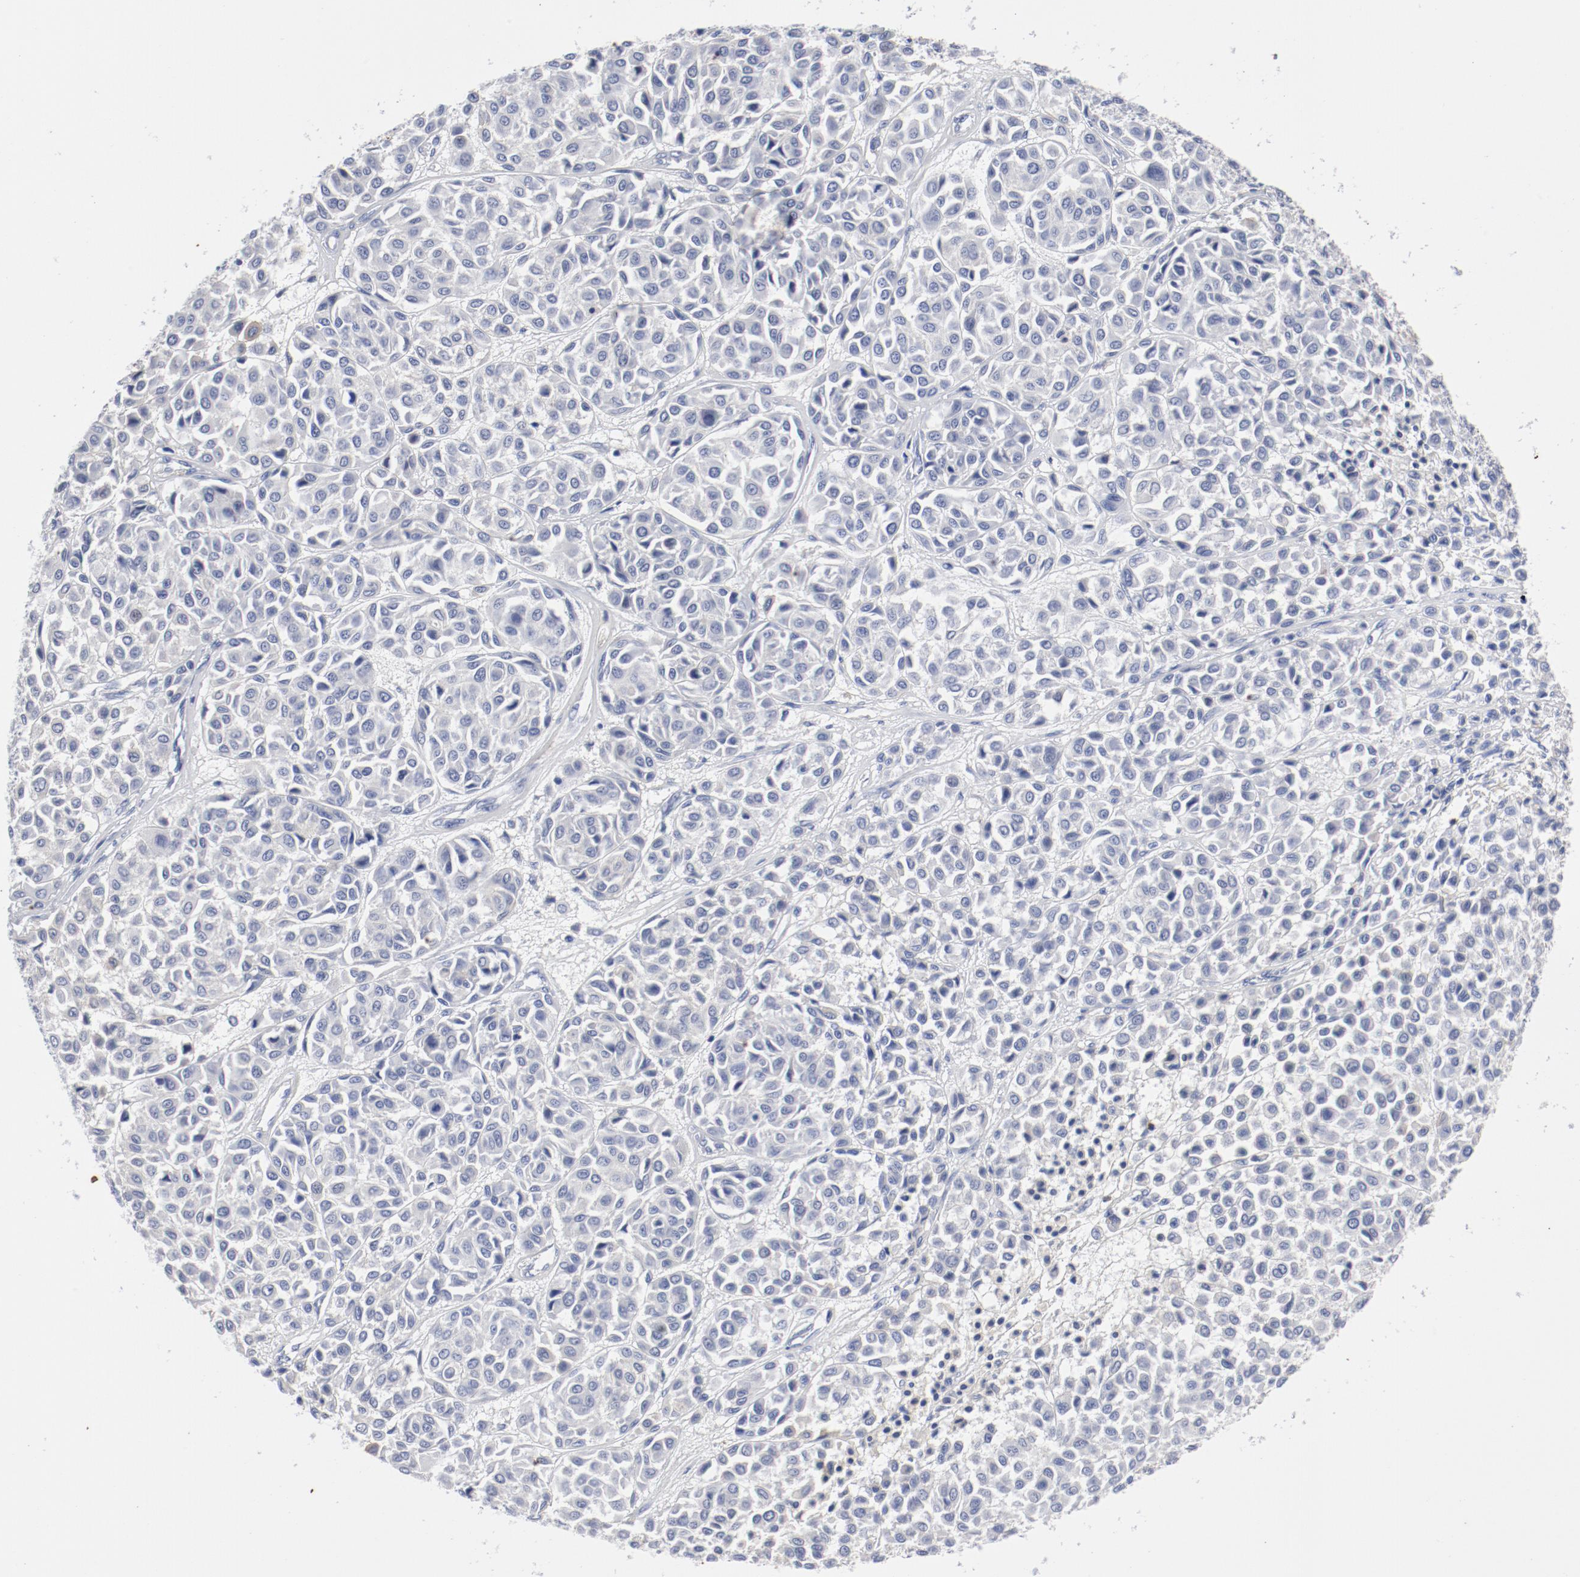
{"staining": {"intensity": "negative", "quantity": "none", "location": "none"}, "tissue": "melanoma", "cell_type": "Tumor cells", "image_type": "cancer", "snomed": [{"axis": "morphology", "description": "Malignant melanoma, Metastatic site"}, {"axis": "topography", "description": "Soft tissue"}], "caption": "DAB immunohistochemical staining of human melanoma exhibits no significant staining in tumor cells.", "gene": "TSPAN6", "patient": {"sex": "male", "age": 41}}